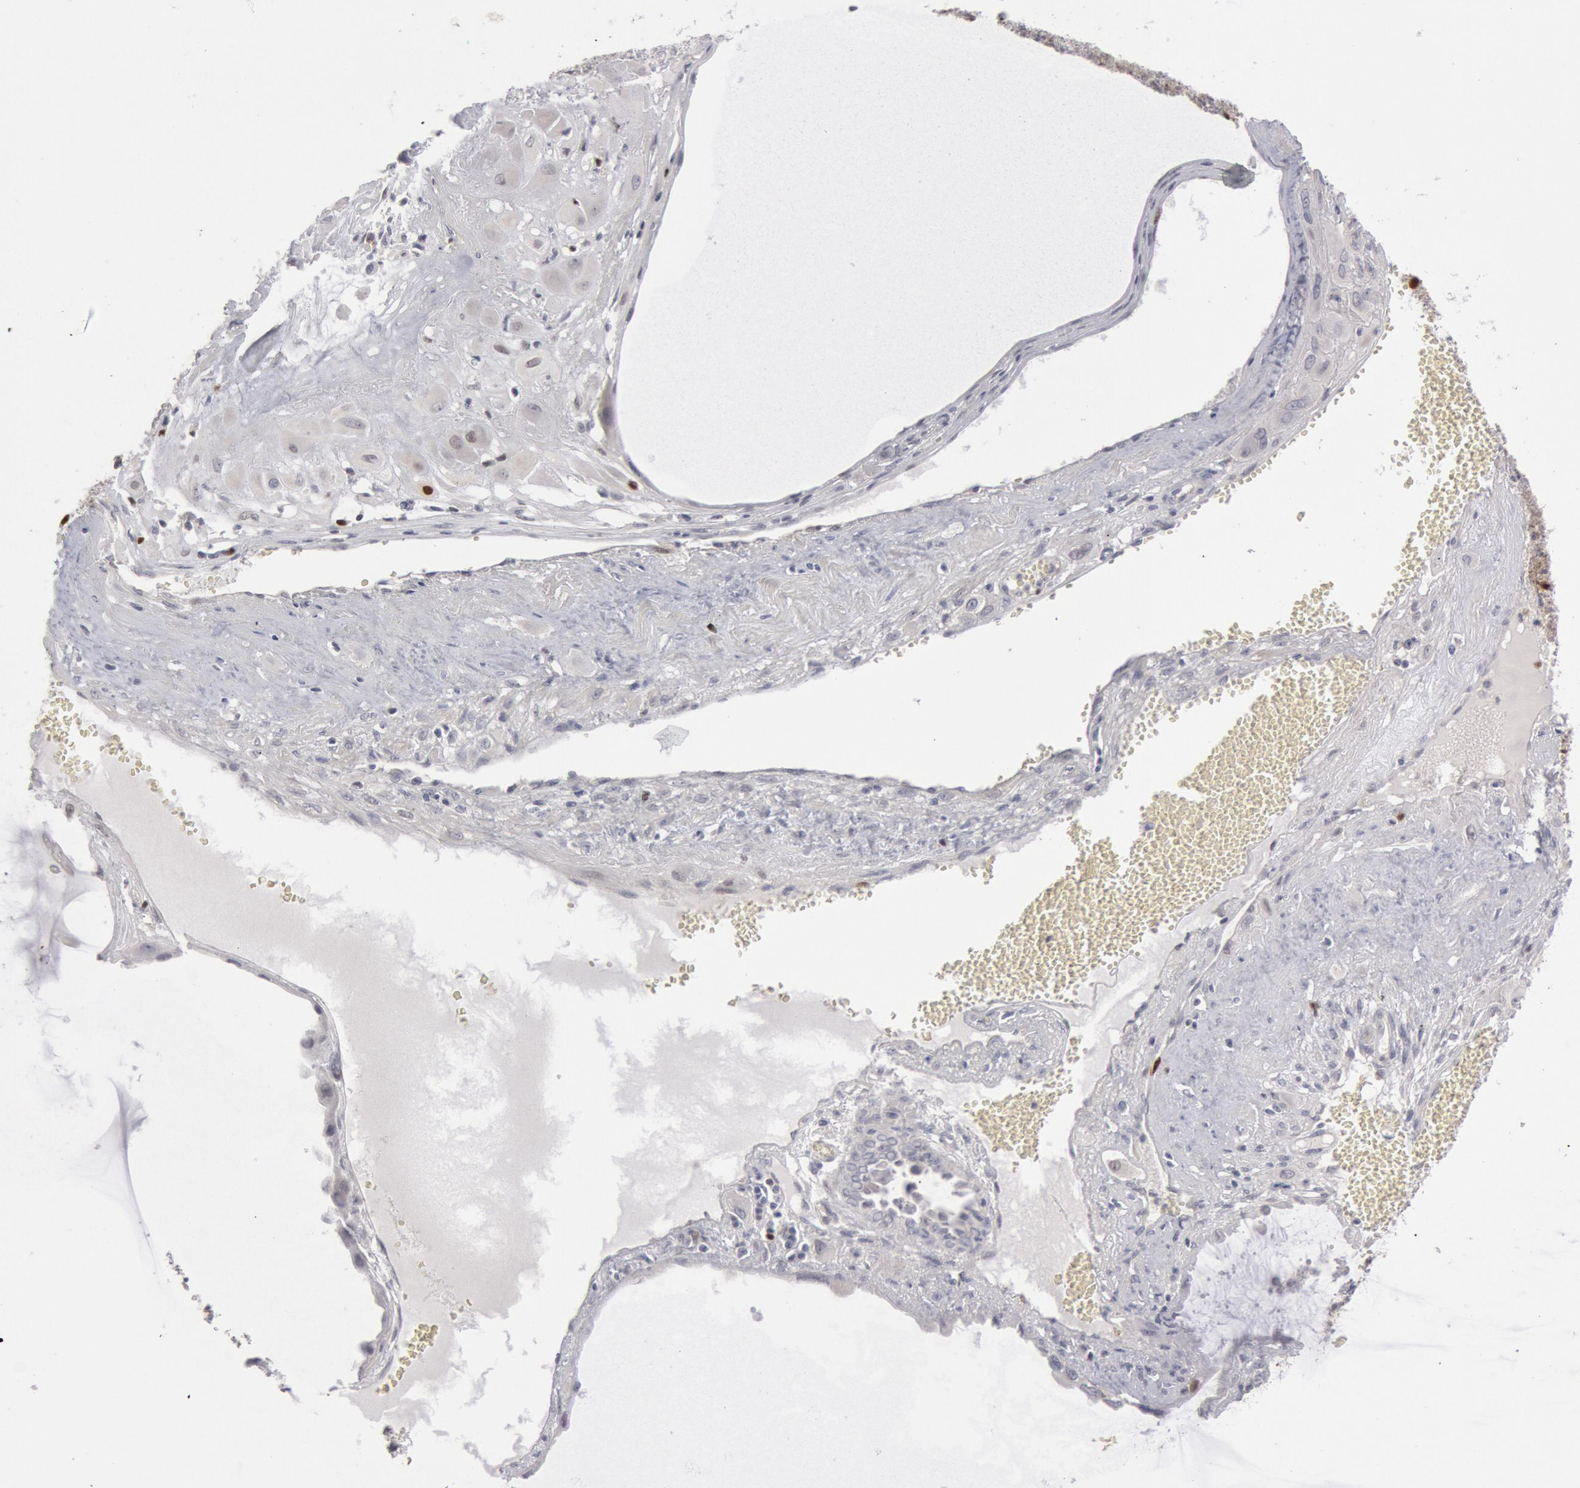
{"staining": {"intensity": "negative", "quantity": "none", "location": "none"}, "tissue": "cervical cancer", "cell_type": "Tumor cells", "image_type": "cancer", "snomed": [{"axis": "morphology", "description": "Squamous cell carcinoma, NOS"}, {"axis": "topography", "description": "Cervix"}], "caption": "This is an immunohistochemistry (IHC) micrograph of human cervical cancer. There is no expression in tumor cells.", "gene": "WDHD1", "patient": {"sex": "female", "age": 34}}